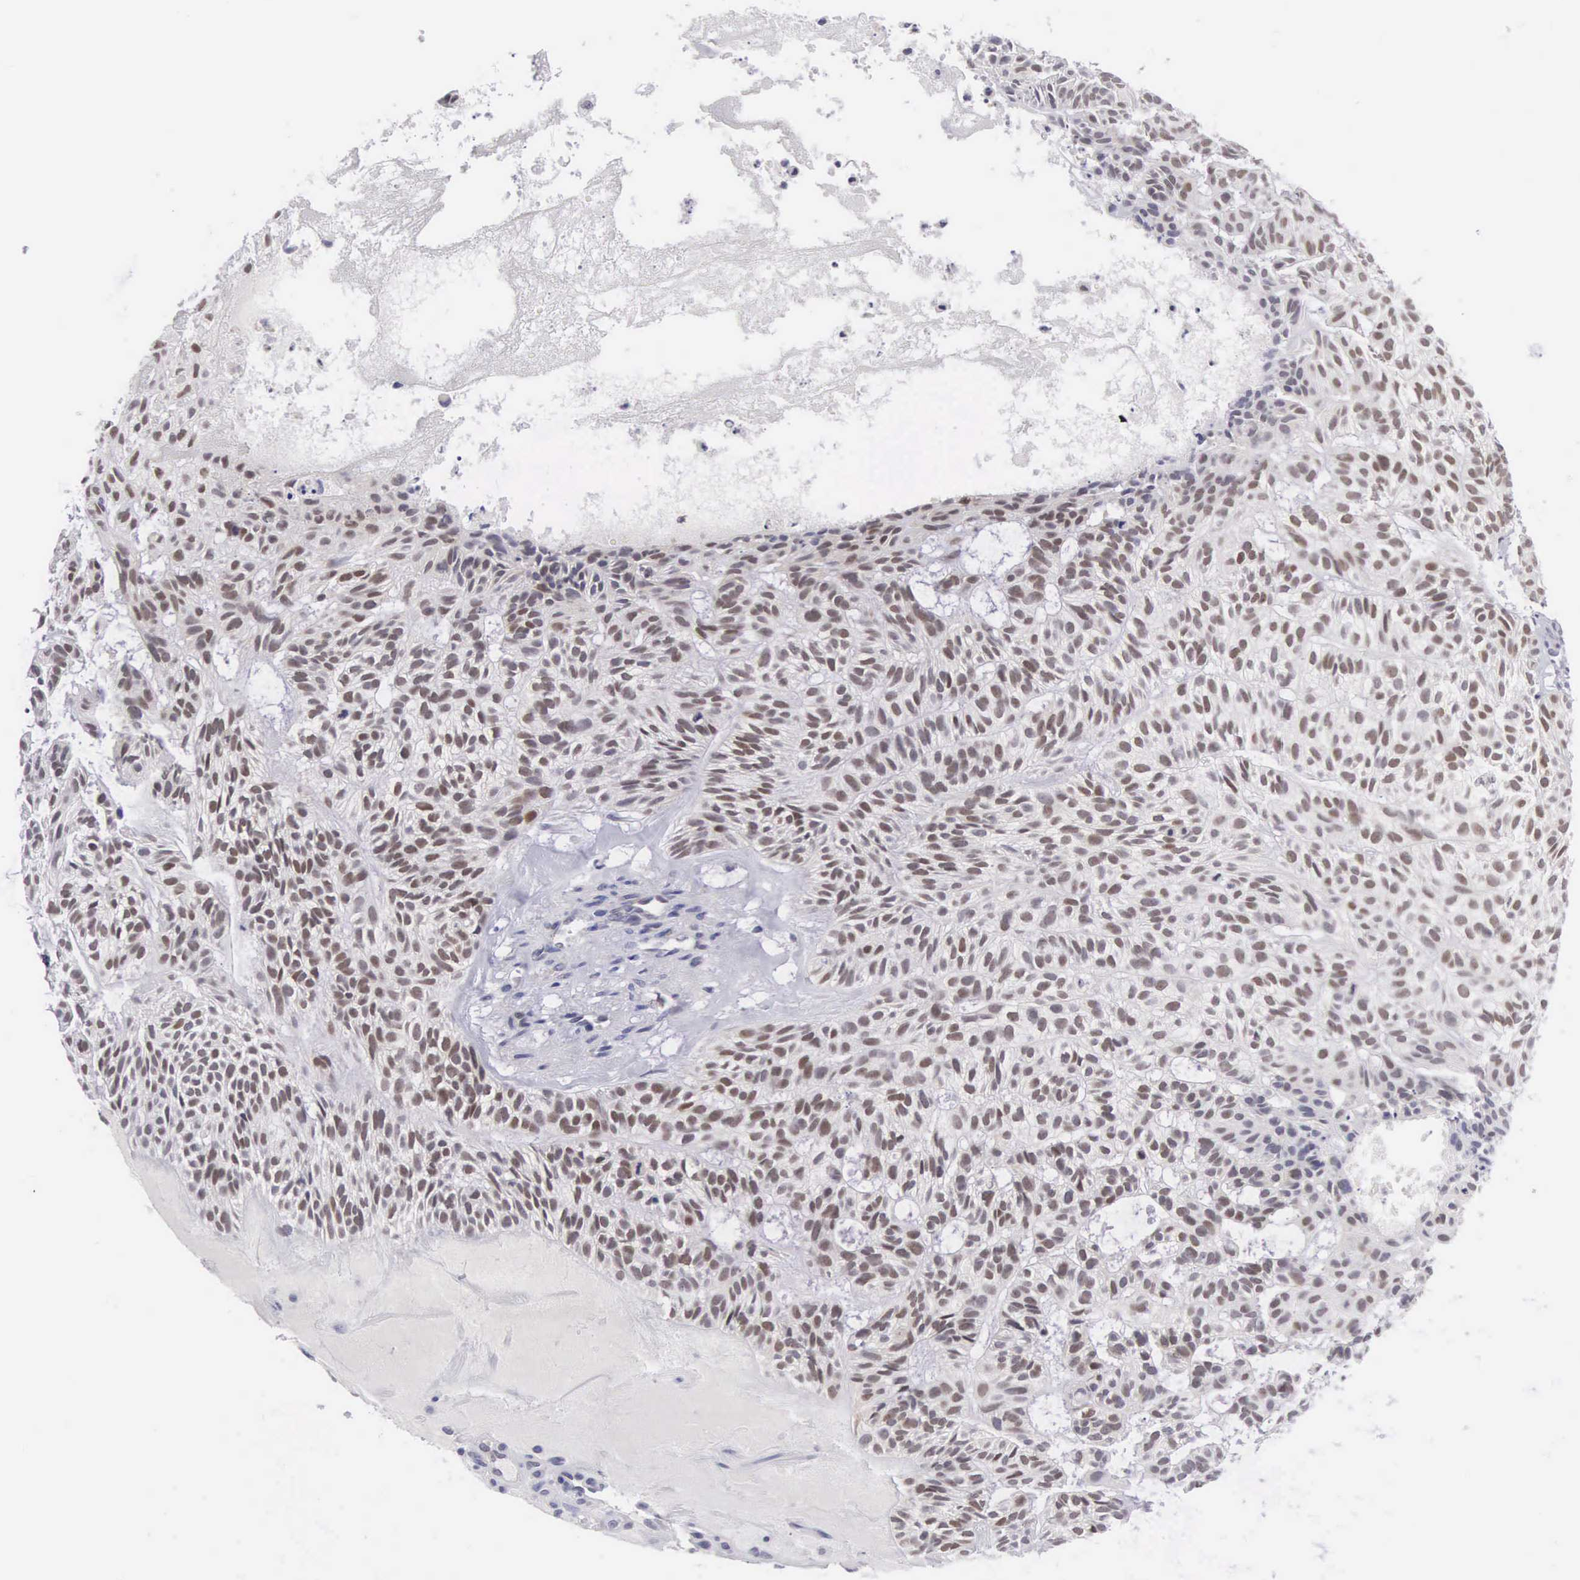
{"staining": {"intensity": "strong", "quantity": ">75%", "location": "nuclear"}, "tissue": "skin cancer", "cell_type": "Tumor cells", "image_type": "cancer", "snomed": [{"axis": "morphology", "description": "Basal cell carcinoma"}, {"axis": "topography", "description": "Skin"}], "caption": "IHC histopathology image of neoplastic tissue: basal cell carcinoma (skin) stained using immunohistochemistry reveals high levels of strong protein expression localized specifically in the nuclear of tumor cells, appearing as a nuclear brown color.", "gene": "SOX11", "patient": {"sex": "male", "age": 75}}